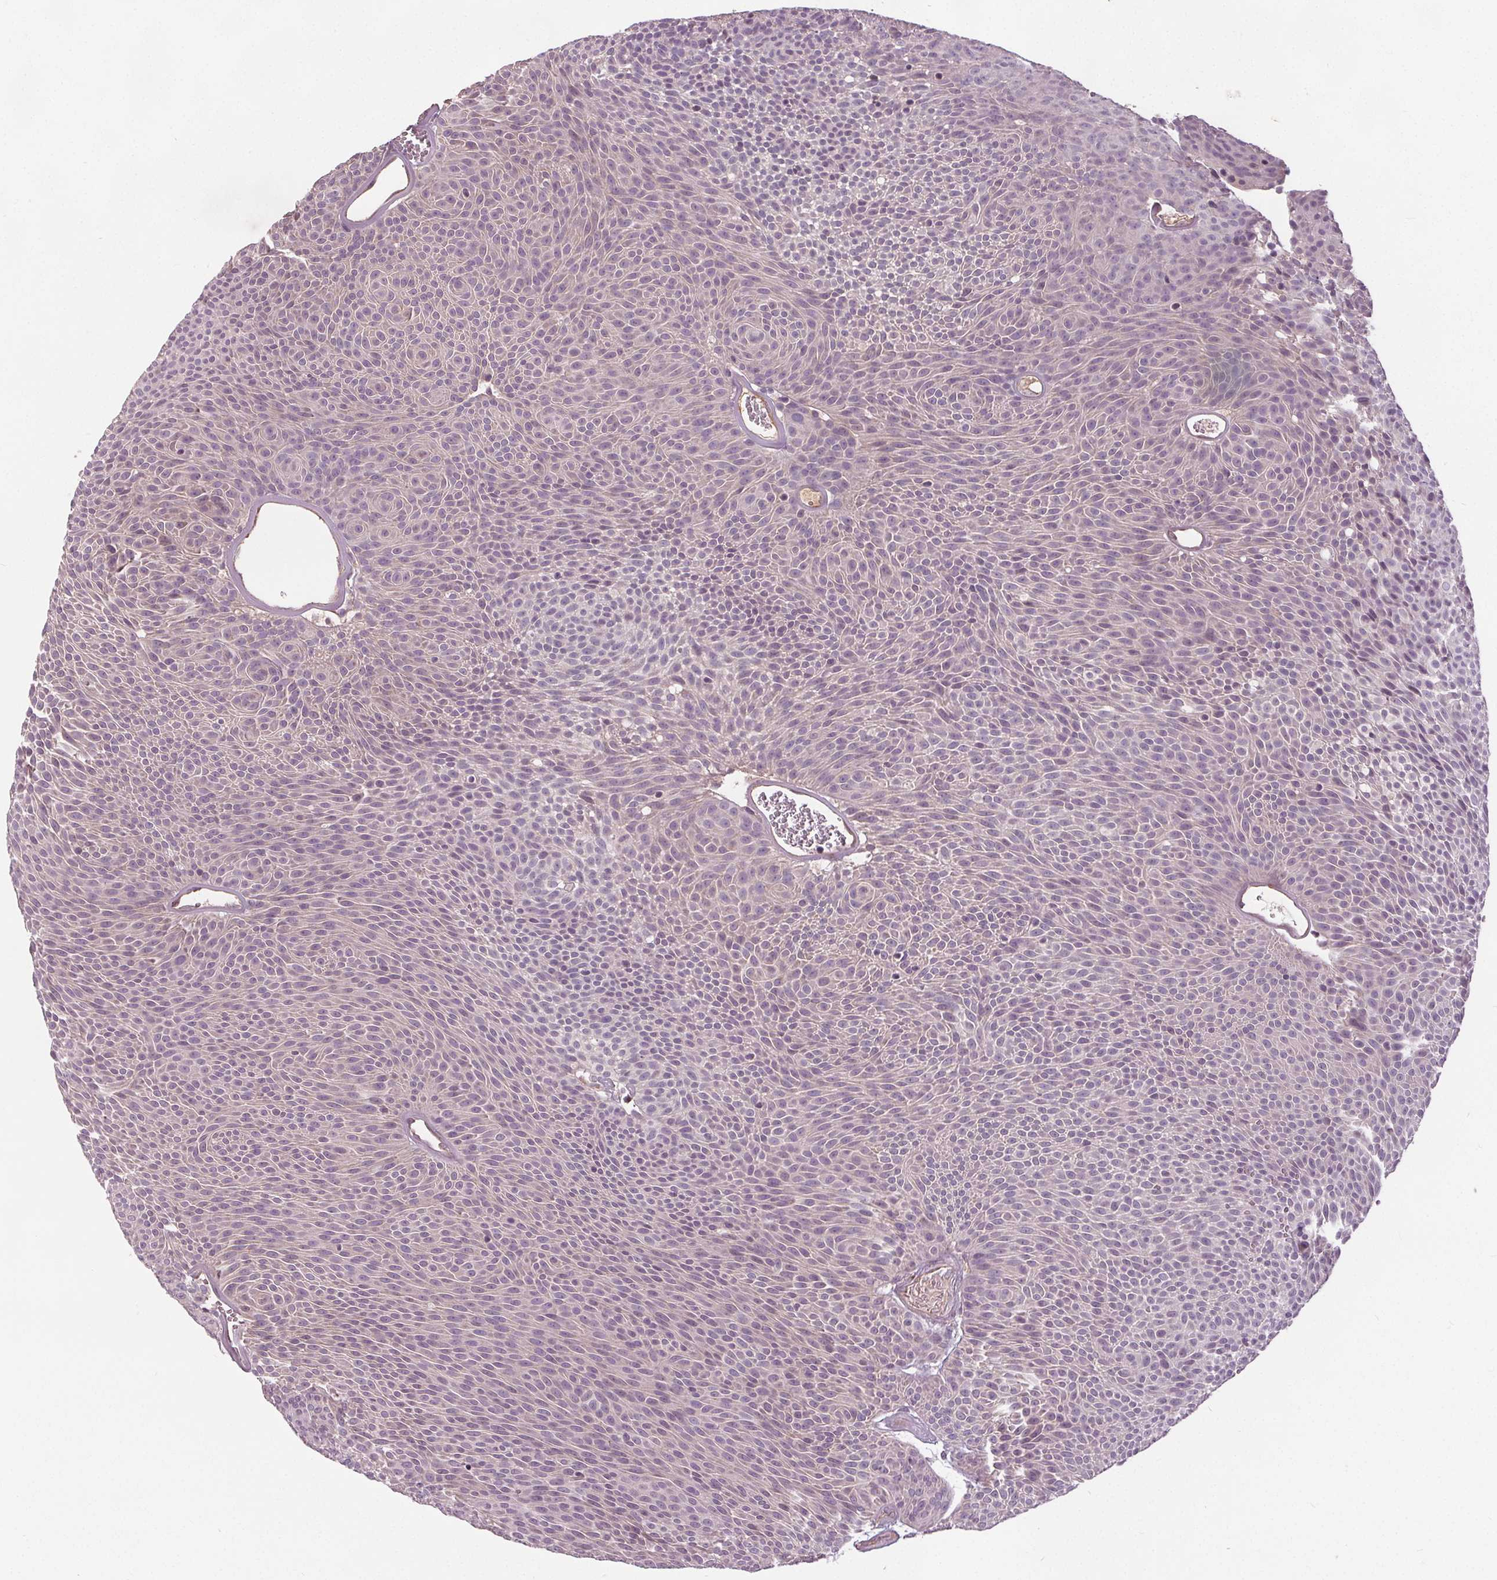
{"staining": {"intensity": "negative", "quantity": "none", "location": "none"}, "tissue": "urothelial cancer", "cell_type": "Tumor cells", "image_type": "cancer", "snomed": [{"axis": "morphology", "description": "Urothelial carcinoma, Low grade"}, {"axis": "topography", "description": "Urinary bladder"}], "caption": "Image shows no significant protein staining in tumor cells of urothelial cancer.", "gene": "PDGFD", "patient": {"sex": "male", "age": 77}}